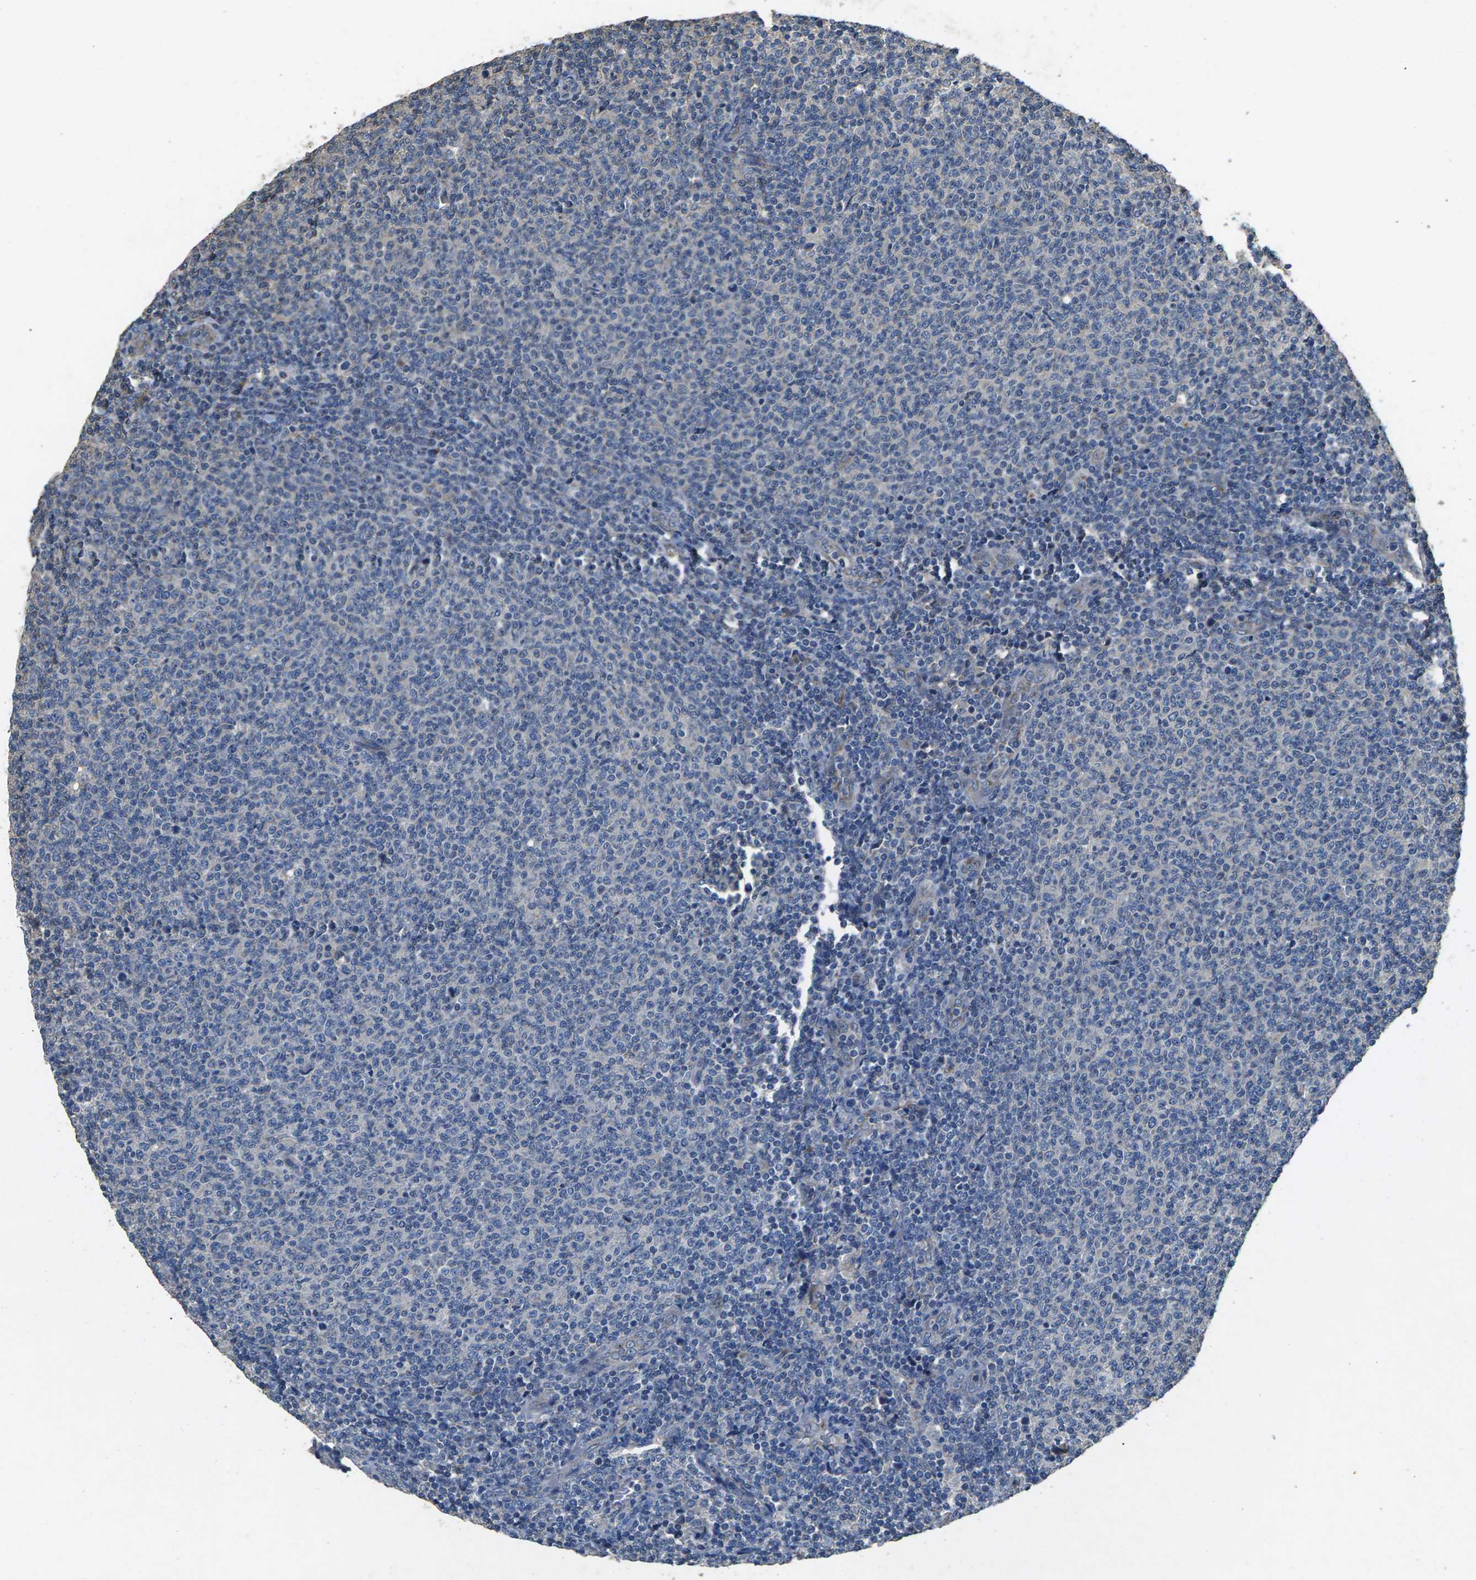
{"staining": {"intensity": "negative", "quantity": "none", "location": "none"}, "tissue": "lymphoma", "cell_type": "Tumor cells", "image_type": "cancer", "snomed": [{"axis": "morphology", "description": "Malignant lymphoma, non-Hodgkin's type, Low grade"}, {"axis": "topography", "description": "Lymph node"}], "caption": "Immunohistochemical staining of malignant lymphoma, non-Hodgkin's type (low-grade) exhibits no significant staining in tumor cells.", "gene": "B4GAT1", "patient": {"sex": "male", "age": 66}}